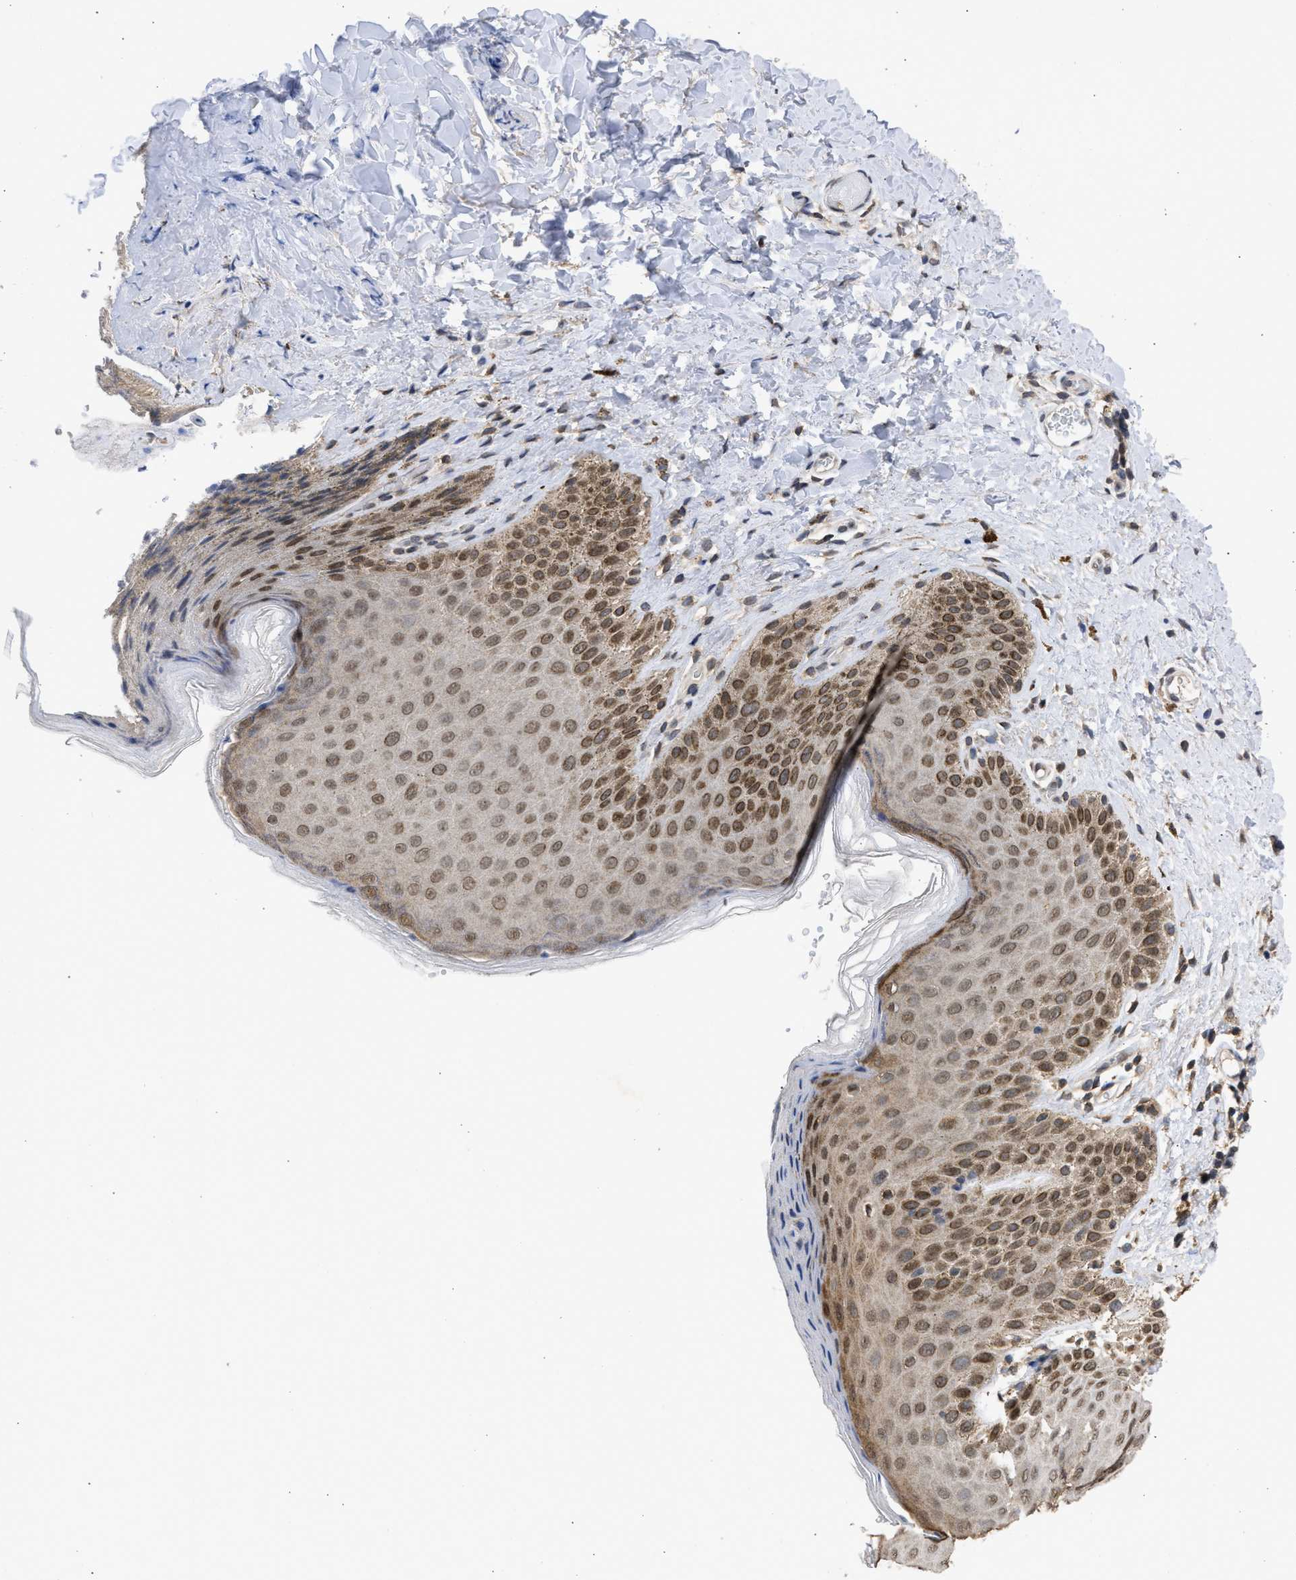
{"staining": {"intensity": "moderate", "quantity": "25%-75%", "location": "cytoplasmic/membranous,nuclear"}, "tissue": "skin", "cell_type": "Epidermal cells", "image_type": "normal", "snomed": [{"axis": "morphology", "description": "Normal tissue, NOS"}, {"axis": "topography", "description": "Anal"}], "caption": "A brown stain highlights moderate cytoplasmic/membranous,nuclear positivity of a protein in epidermal cells of unremarkable human skin.", "gene": "NUP35", "patient": {"sex": "male", "age": 44}}